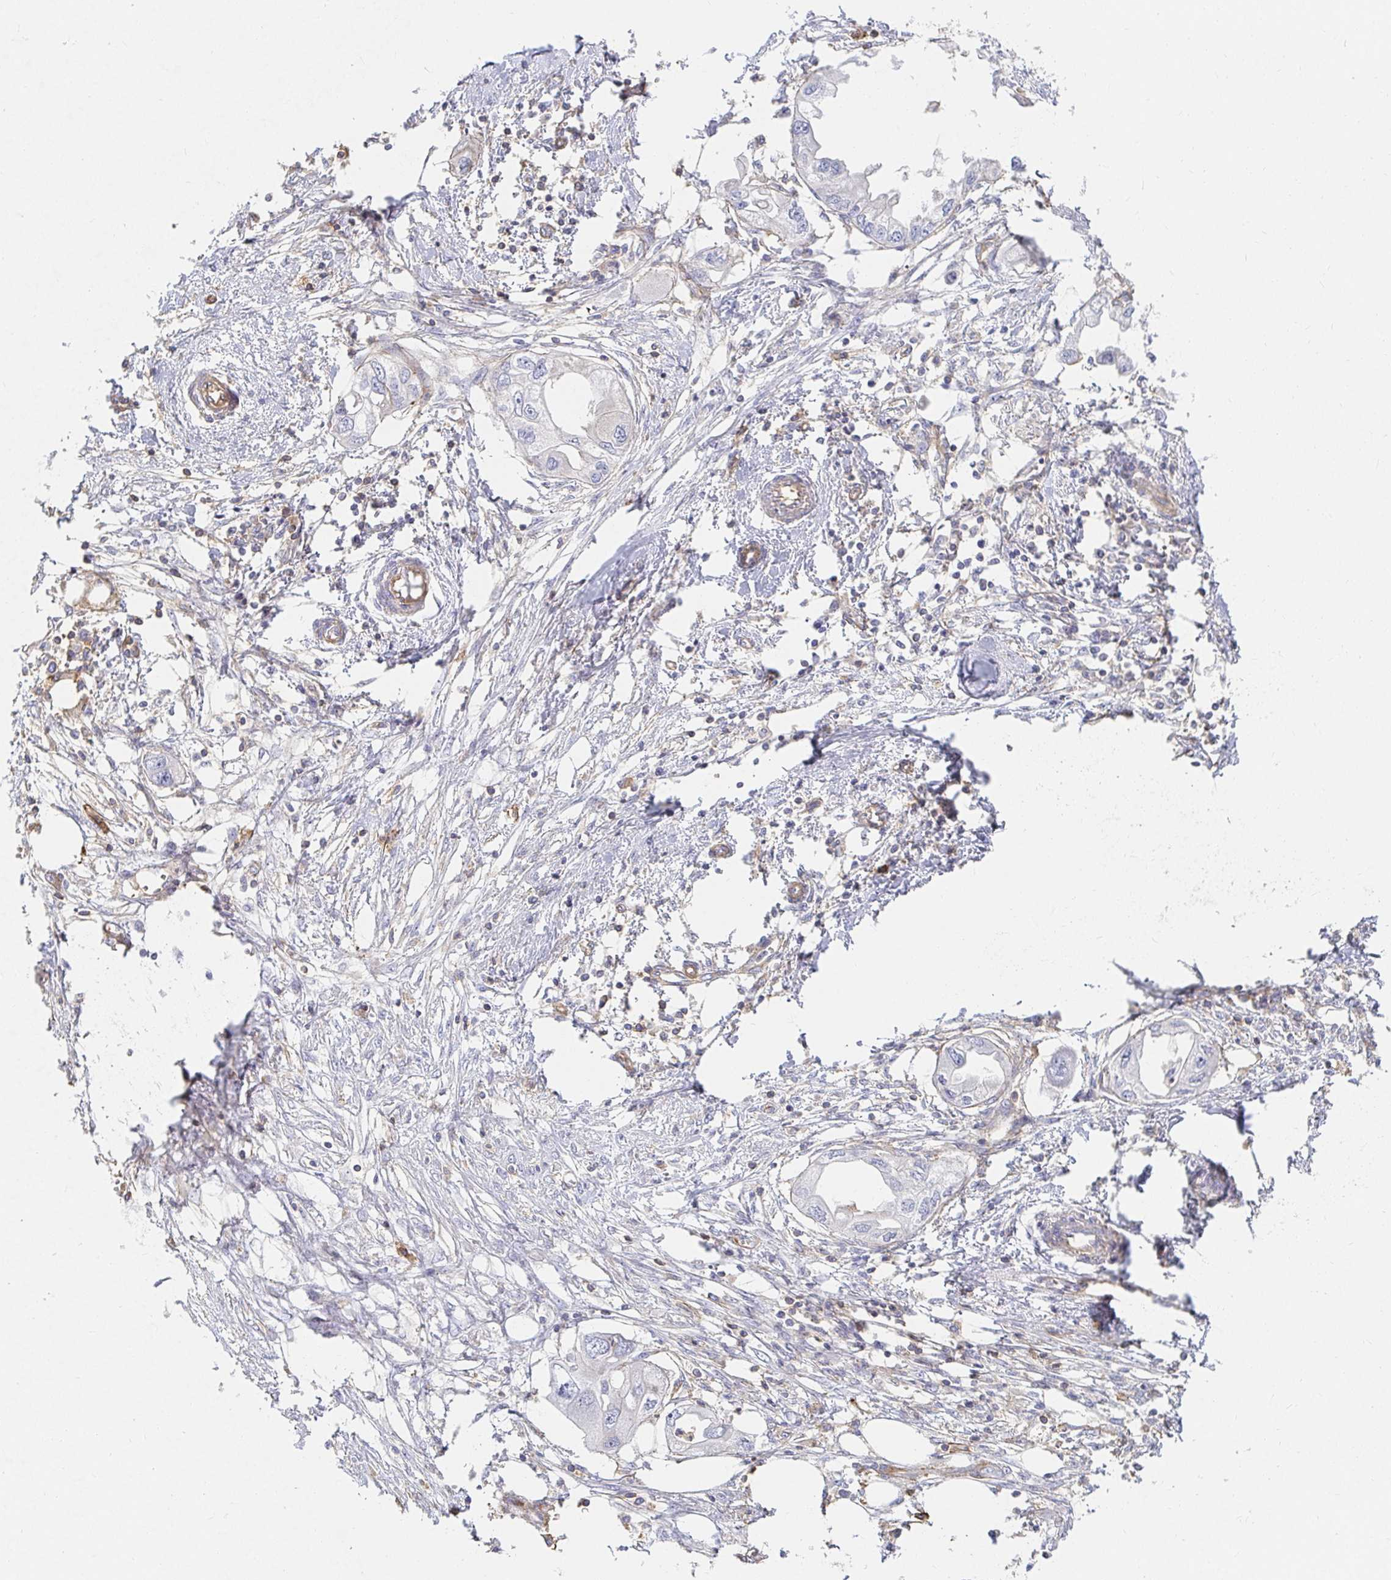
{"staining": {"intensity": "negative", "quantity": "none", "location": "none"}, "tissue": "endometrial cancer", "cell_type": "Tumor cells", "image_type": "cancer", "snomed": [{"axis": "morphology", "description": "Adenocarcinoma, NOS"}, {"axis": "morphology", "description": "Adenocarcinoma, metastatic, NOS"}, {"axis": "topography", "description": "Adipose tissue"}, {"axis": "topography", "description": "Endometrium"}], "caption": "Protein analysis of endometrial metastatic adenocarcinoma exhibits no significant staining in tumor cells.", "gene": "TSPAN19", "patient": {"sex": "female", "age": 67}}